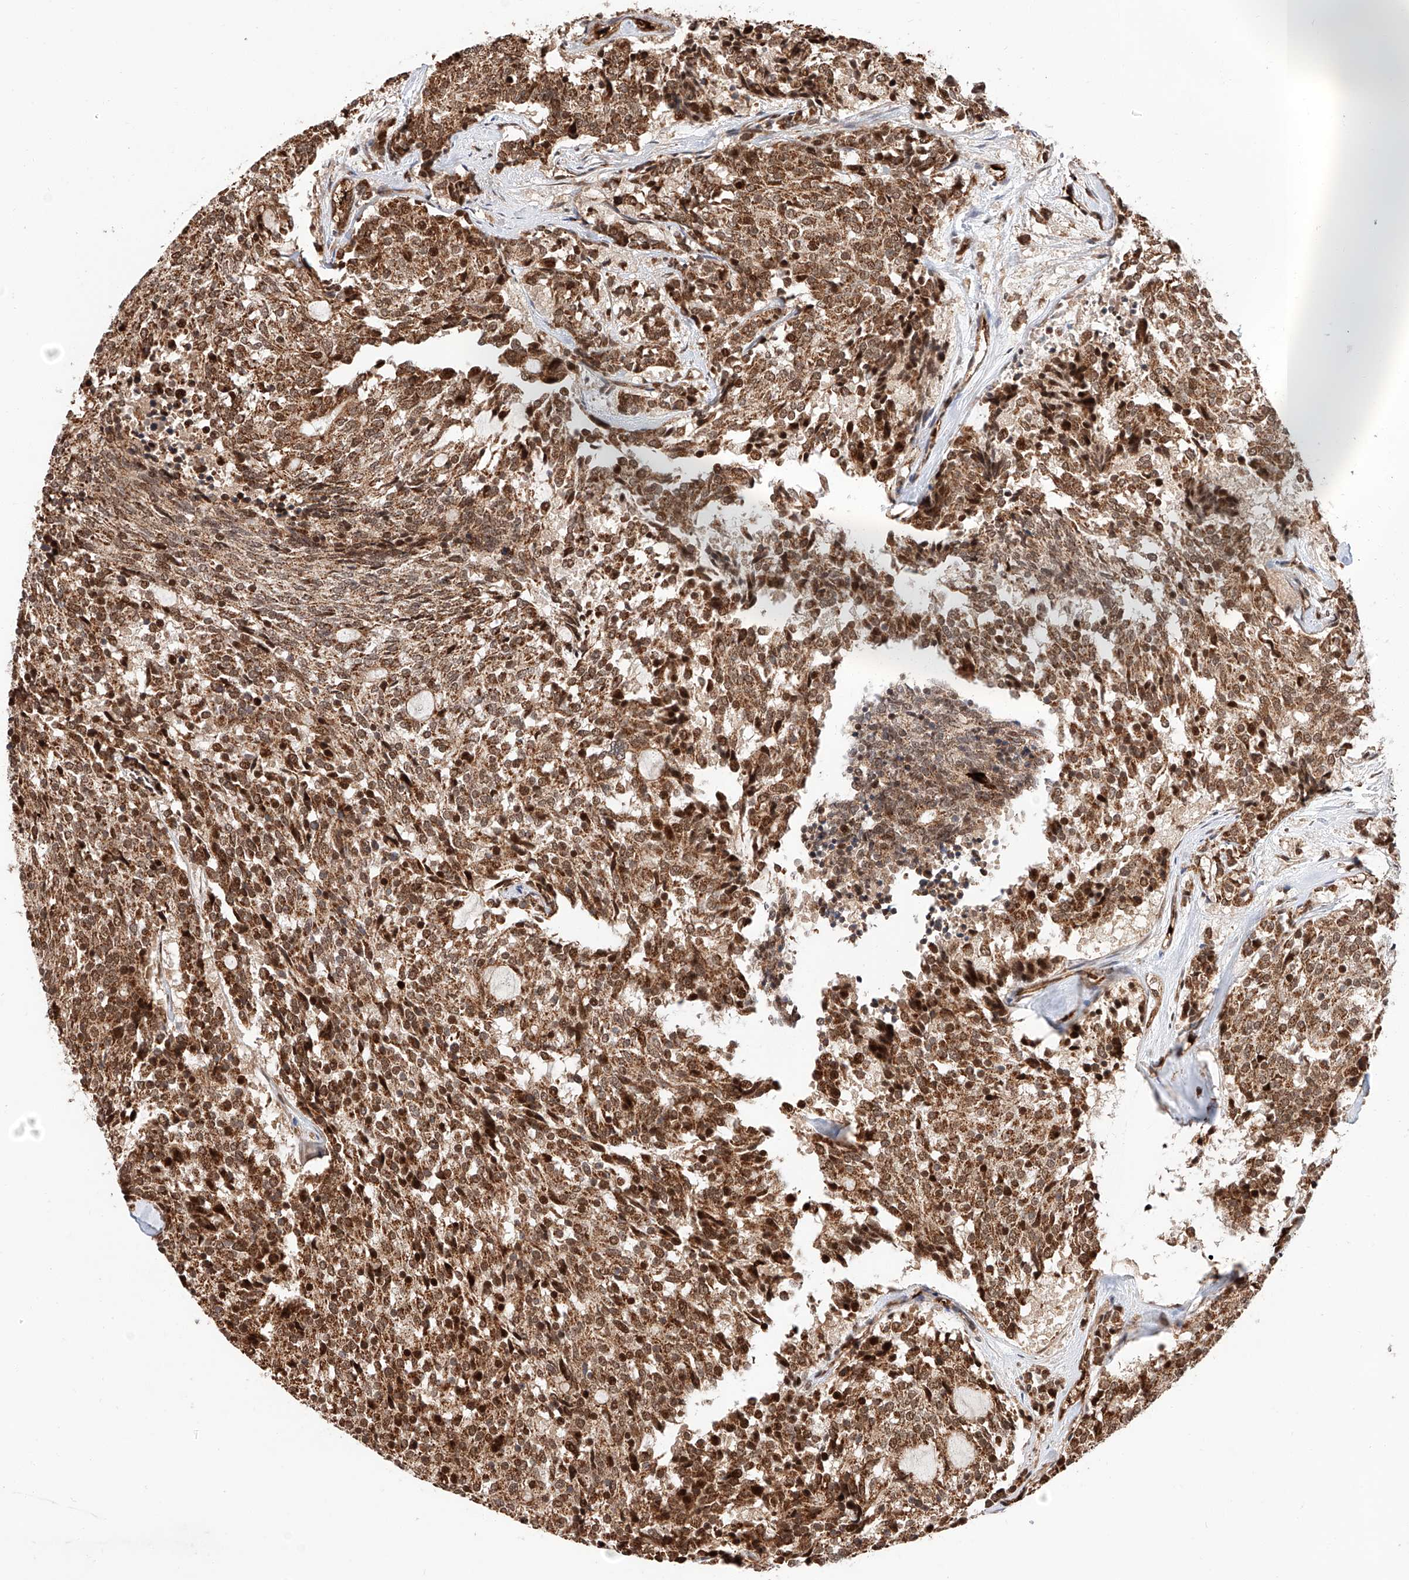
{"staining": {"intensity": "moderate", "quantity": ">75%", "location": "cytoplasmic/membranous,nuclear"}, "tissue": "carcinoid", "cell_type": "Tumor cells", "image_type": "cancer", "snomed": [{"axis": "morphology", "description": "Carcinoid, malignant, NOS"}, {"axis": "topography", "description": "Pancreas"}], "caption": "DAB (3,3'-diaminobenzidine) immunohistochemical staining of carcinoid (malignant) reveals moderate cytoplasmic/membranous and nuclear protein staining in about >75% of tumor cells. The staining was performed using DAB (3,3'-diaminobenzidine), with brown indicating positive protein expression. Nuclei are stained blue with hematoxylin.", "gene": "THTPA", "patient": {"sex": "female", "age": 54}}